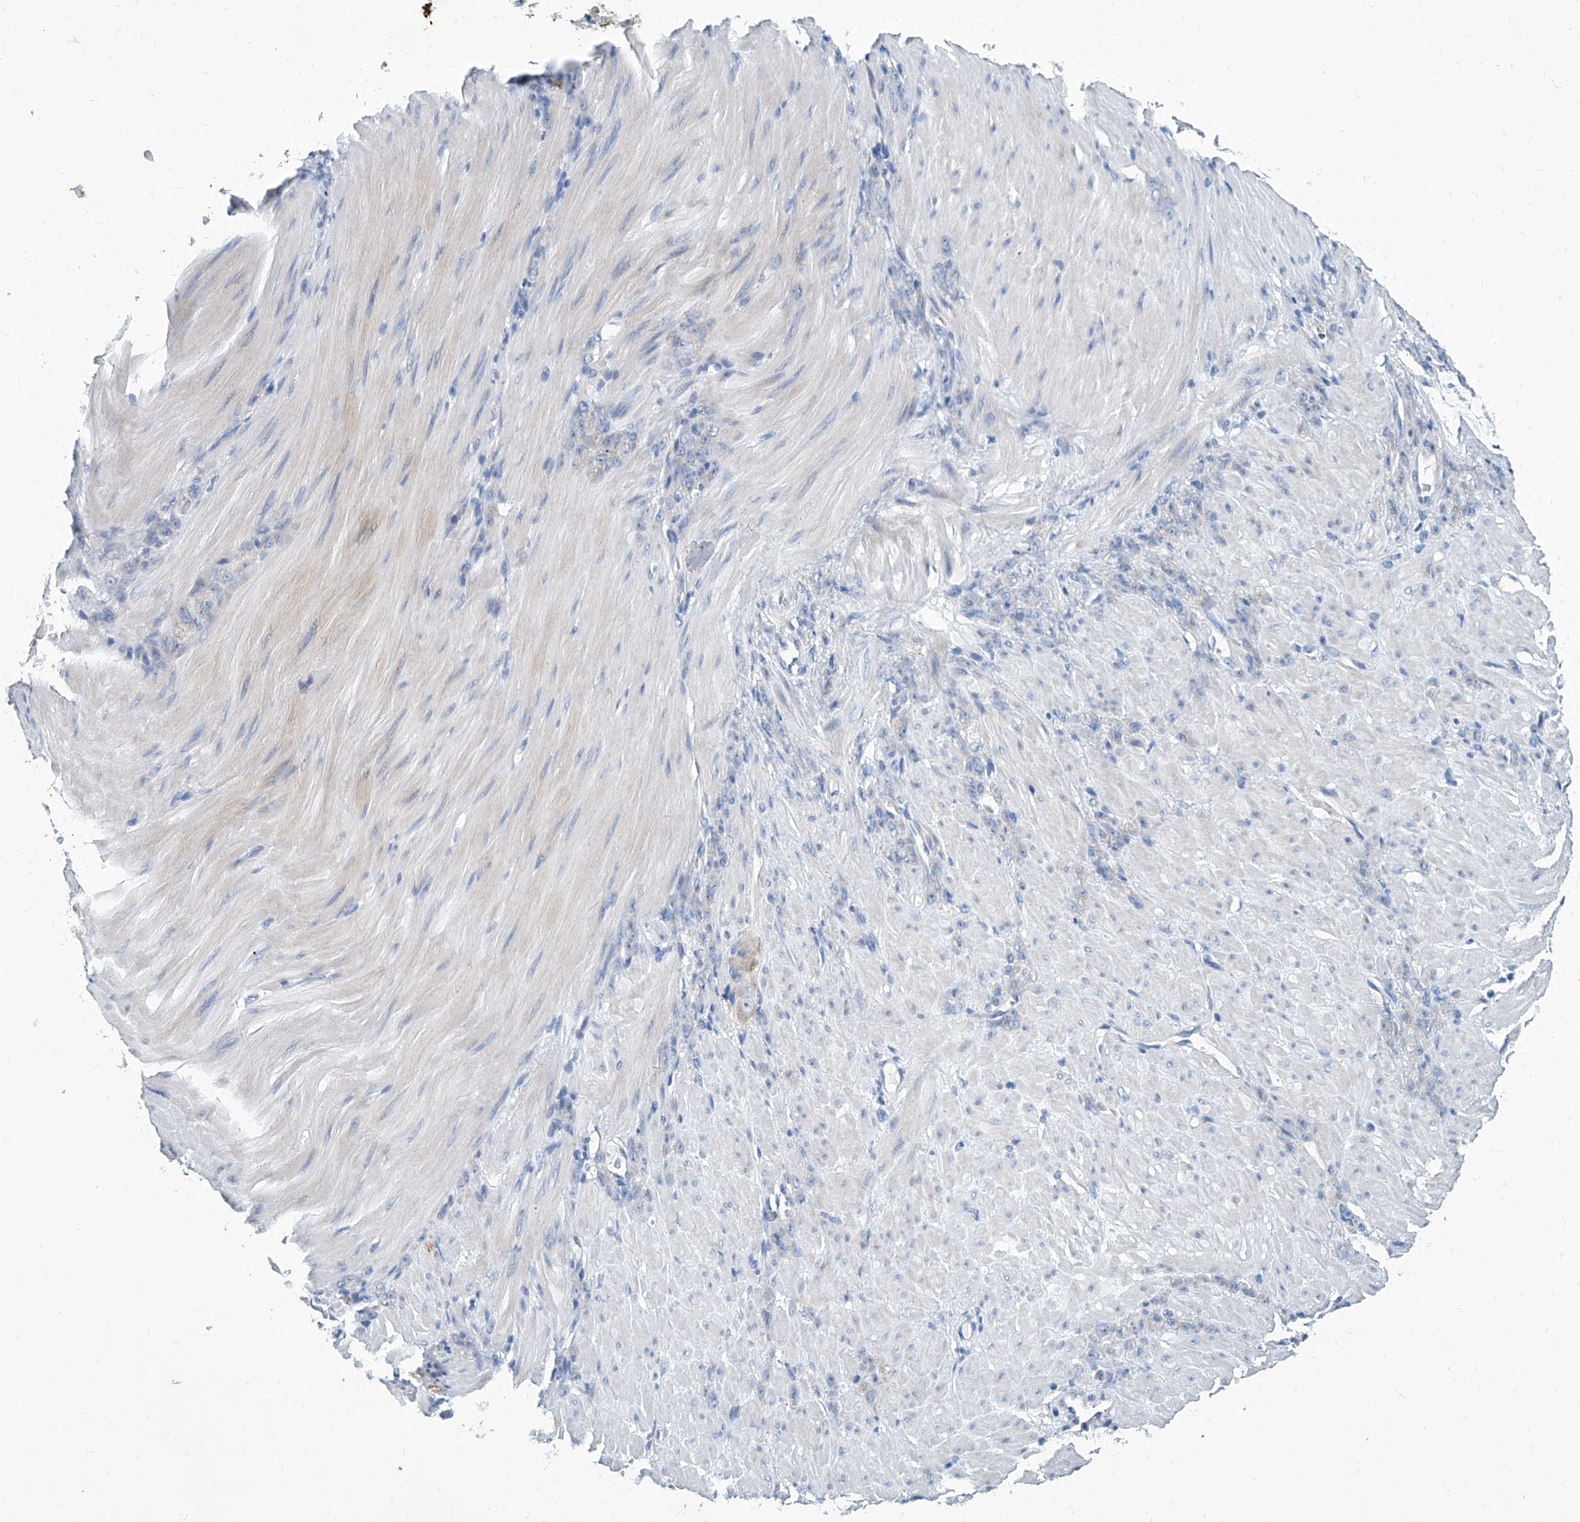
{"staining": {"intensity": "negative", "quantity": "none", "location": "none"}, "tissue": "stomach cancer", "cell_type": "Tumor cells", "image_type": "cancer", "snomed": [{"axis": "morphology", "description": "Normal tissue, NOS"}, {"axis": "morphology", "description": "Adenocarcinoma, NOS"}, {"axis": "topography", "description": "Stomach"}], "caption": "An image of stomach cancer stained for a protein shows no brown staining in tumor cells.", "gene": "ZNF519", "patient": {"sex": "male", "age": 82}}